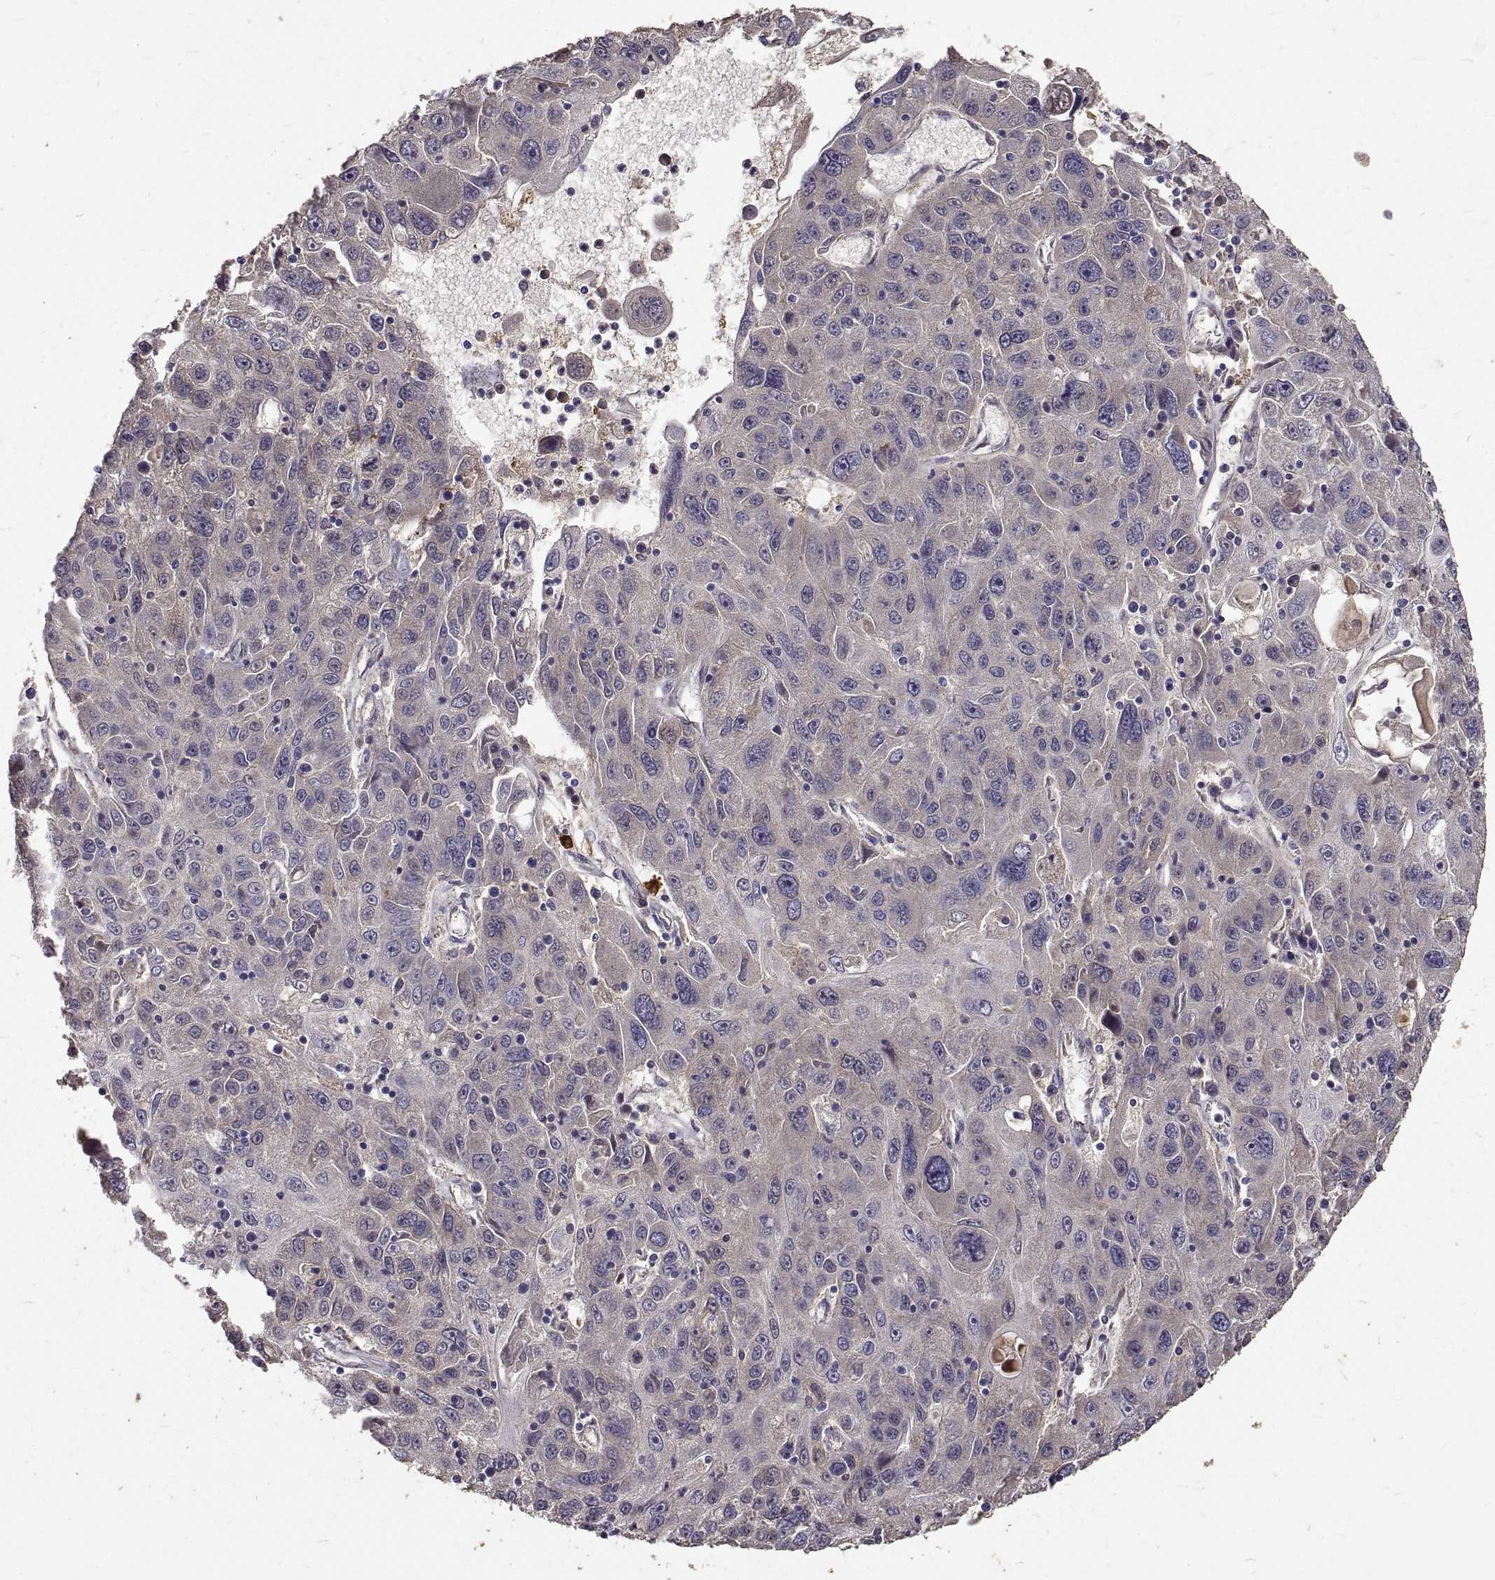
{"staining": {"intensity": "negative", "quantity": "none", "location": "none"}, "tissue": "stomach cancer", "cell_type": "Tumor cells", "image_type": "cancer", "snomed": [{"axis": "morphology", "description": "Adenocarcinoma, NOS"}, {"axis": "topography", "description": "Stomach"}], "caption": "Adenocarcinoma (stomach) was stained to show a protein in brown. There is no significant expression in tumor cells.", "gene": "PEA15", "patient": {"sex": "male", "age": 56}}